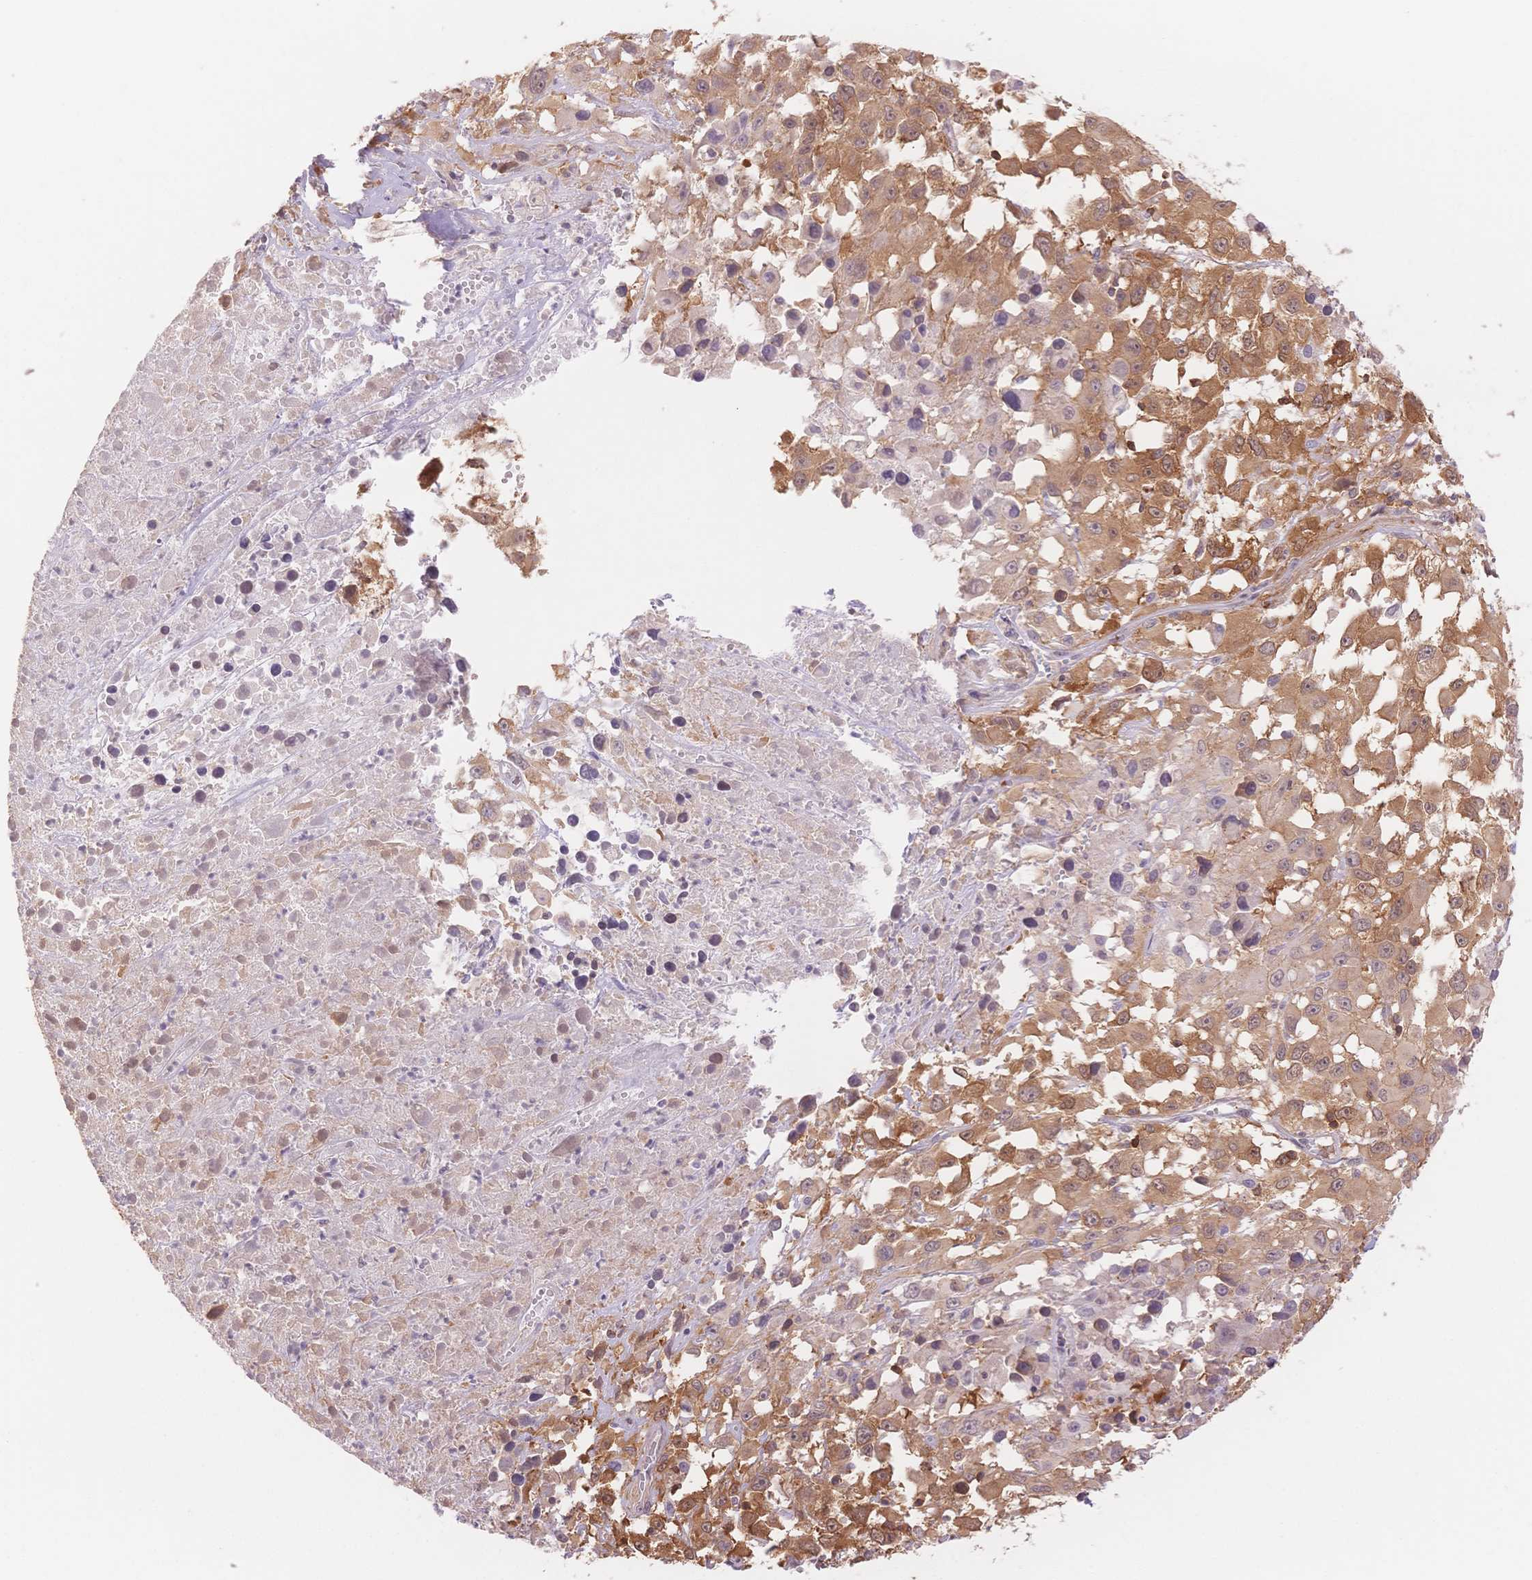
{"staining": {"intensity": "moderate", "quantity": ">75%", "location": "cytoplasmic/membranous"}, "tissue": "melanoma", "cell_type": "Tumor cells", "image_type": "cancer", "snomed": [{"axis": "morphology", "description": "Malignant melanoma, Metastatic site"}, {"axis": "topography", "description": "Soft tissue"}], "caption": "Immunohistochemical staining of human melanoma demonstrates medium levels of moderate cytoplasmic/membranous positivity in about >75% of tumor cells. (IHC, brightfield microscopy, high magnification).", "gene": "STK39", "patient": {"sex": "male", "age": 50}}